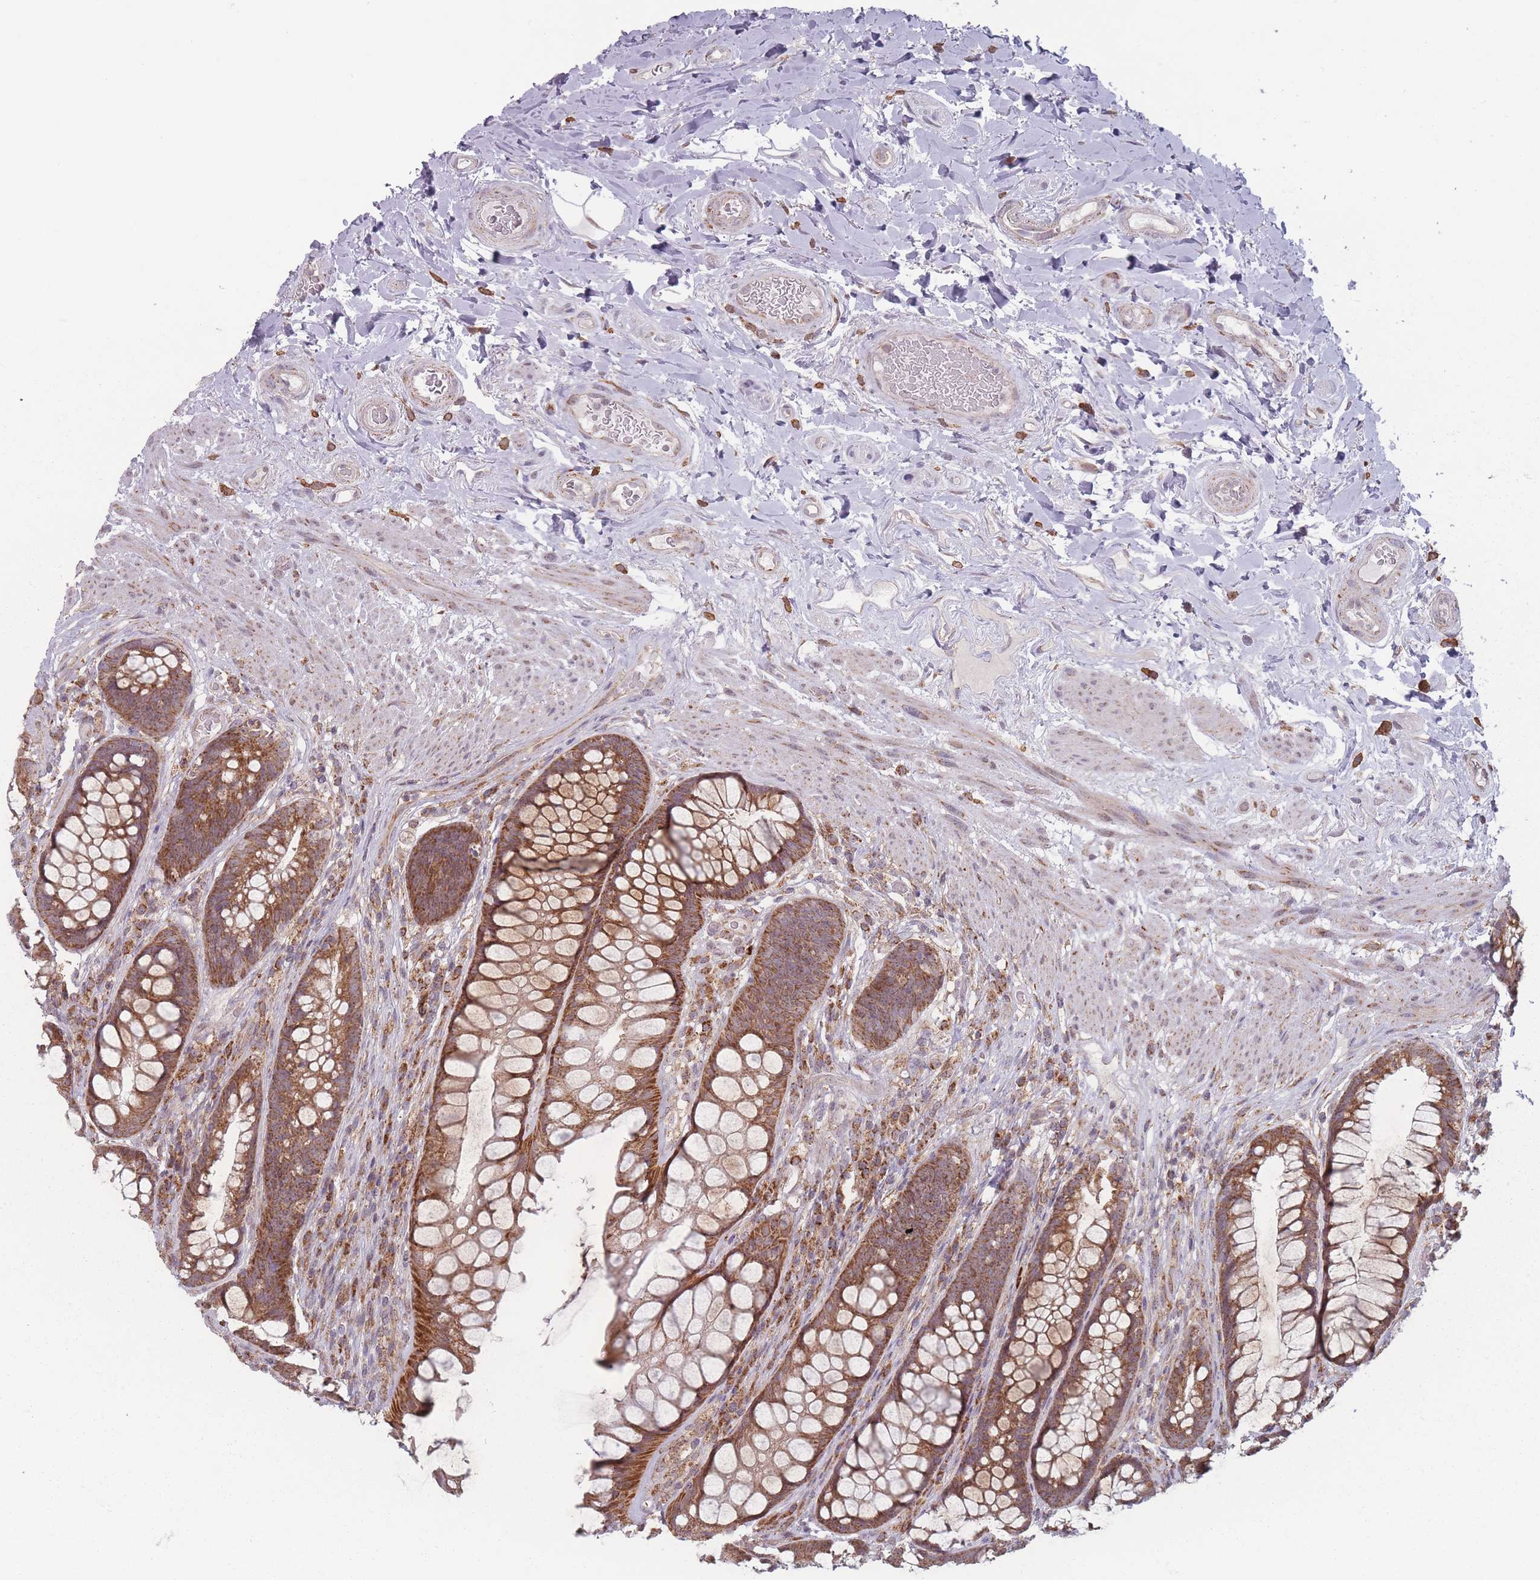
{"staining": {"intensity": "strong", "quantity": ">75%", "location": "cytoplasmic/membranous"}, "tissue": "rectum", "cell_type": "Glandular cells", "image_type": "normal", "snomed": [{"axis": "morphology", "description": "Normal tissue, NOS"}, {"axis": "topography", "description": "Rectum"}], "caption": "About >75% of glandular cells in unremarkable rectum exhibit strong cytoplasmic/membranous protein staining as visualized by brown immunohistochemical staining.", "gene": "OR10Q1", "patient": {"sex": "male", "age": 74}}